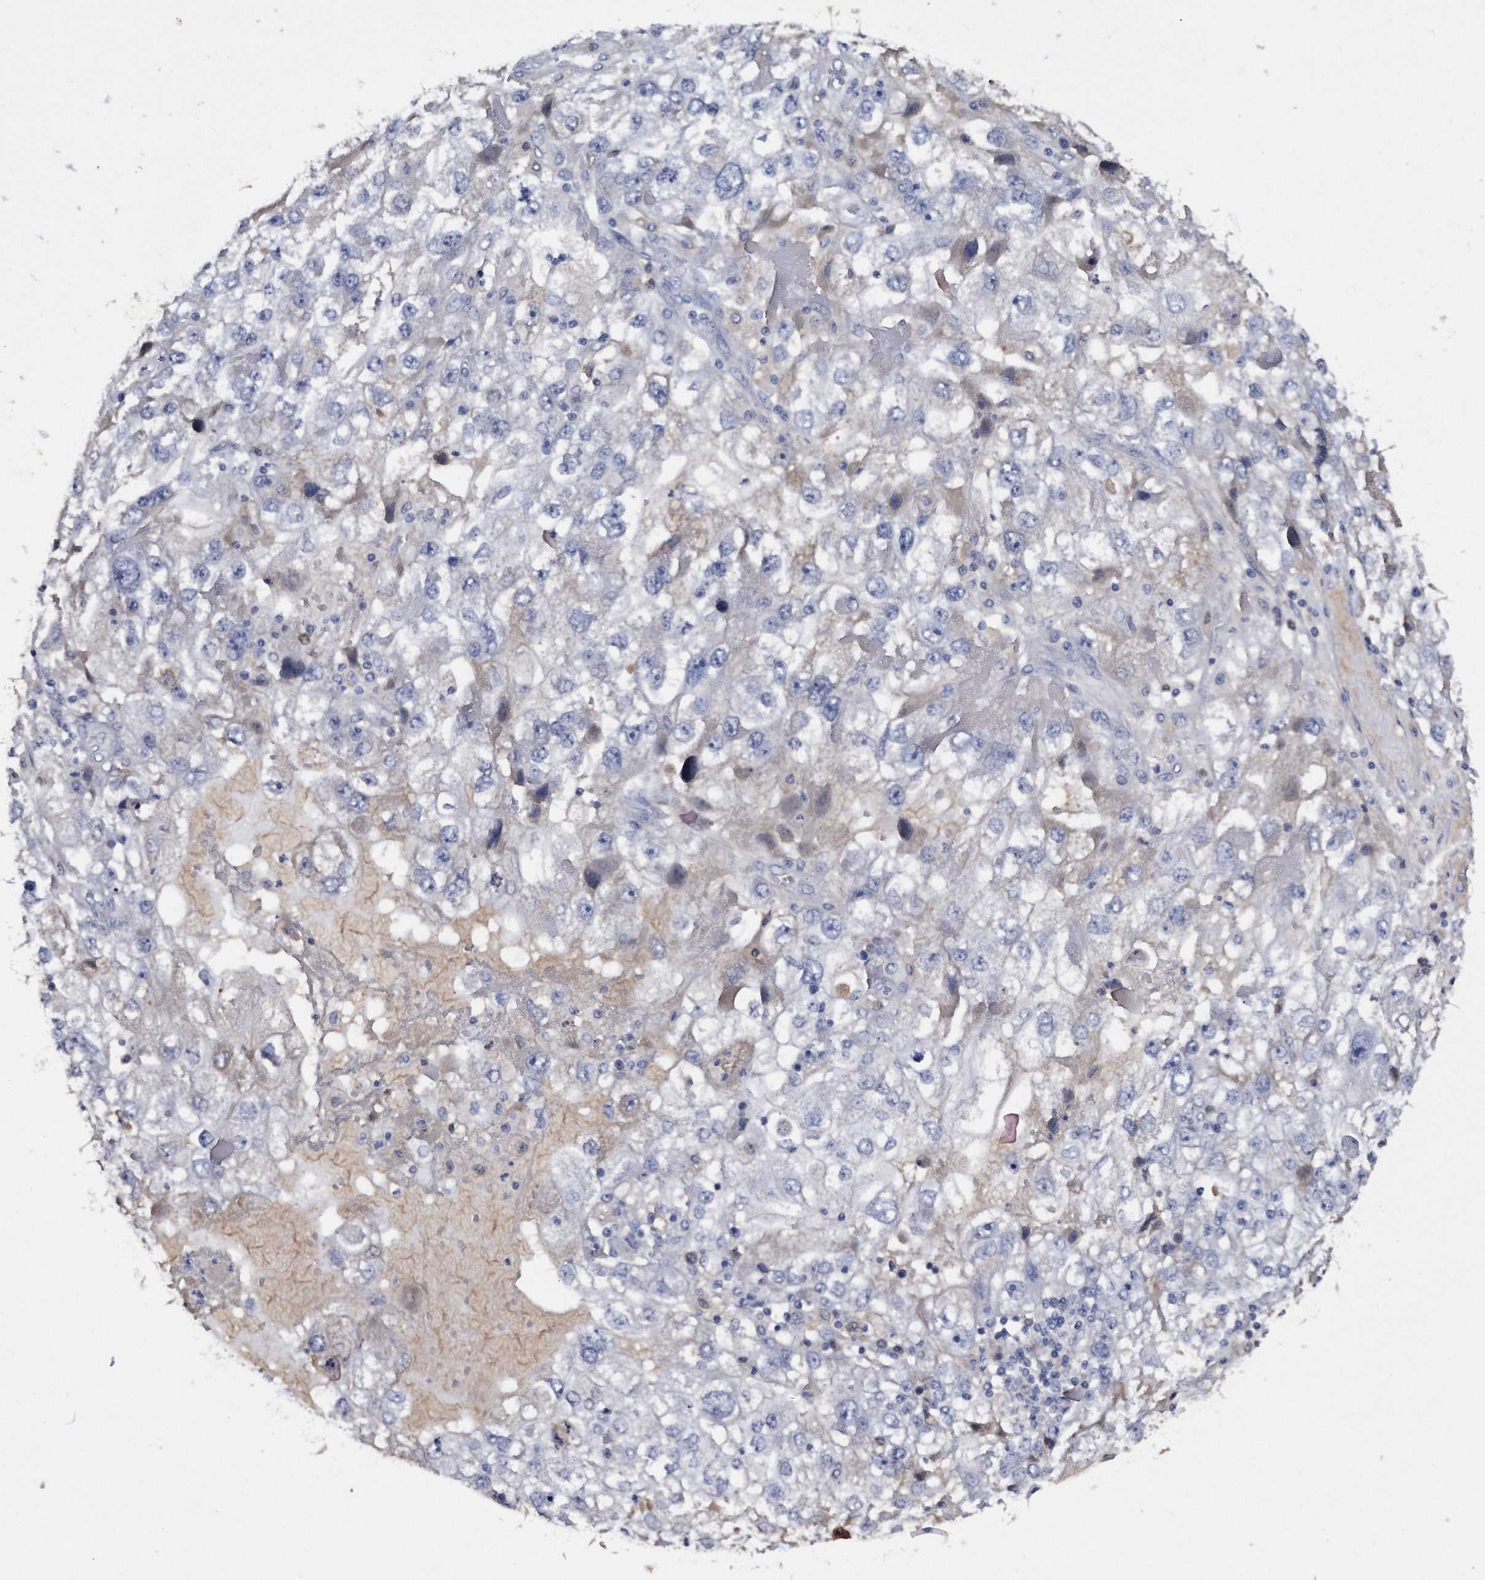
{"staining": {"intensity": "negative", "quantity": "none", "location": "none"}, "tissue": "endometrial cancer", "cell_type": "Tumor cells", "image_type": "cancer", "snomed": [{"axis": "morphology", "description": "Adenocarcinoma, NOS"}, {"axis": "topography", "description": "Endometrium"}], "caption": "Tumor cells are negative for brown protein staining in endometrial cancer.", "gene": "ASNS", "patient": {"sex": "female", "age": 49}}